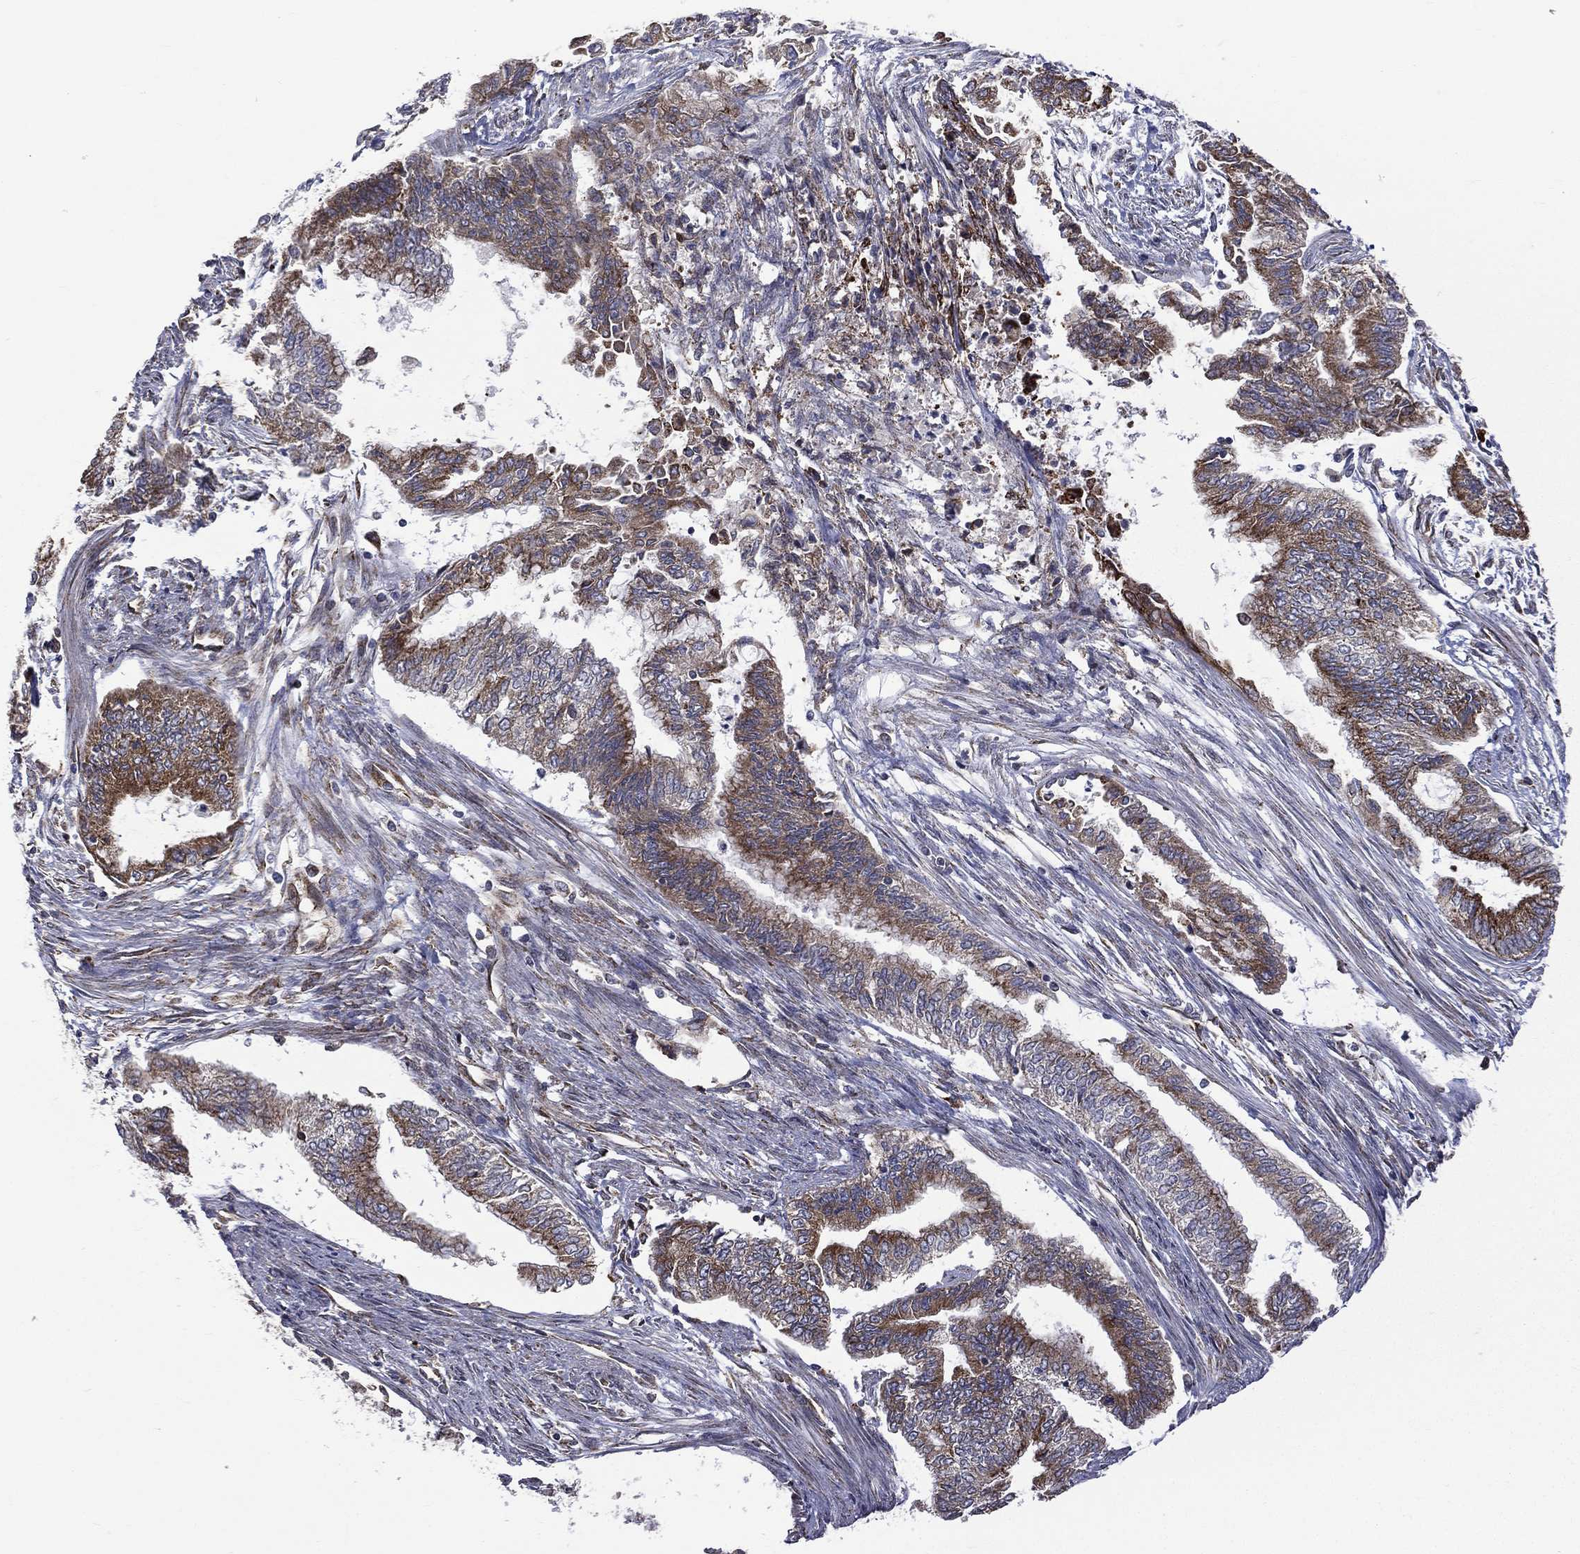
{"staining": {"intensity": "strong", "quantity": "<25%", "location": "cytoplasmic/membranous"}, "tissue": "endometrial cancer", "cell_type": "Tumor cells", "image_type": "cancer", "snomed": [{"axis": "morphology", "description": "Adenocarcinoma, NOS"}, {"axis": "topography", "description": "Endometrium"}], "caption": "Immunohistochemistry (IHC) staining of endometrial cancer (adenocarcinoma), which reveals medium levels of strong cytoplasmic/membranous expression in approximately <25% of tumor cells indicating strong cytoplasmic/membranous protein expression. The staining was performed using DAB (brown) for protein detection and nuclei were counterstained in hematoxylin (blue).", "gene": "C20orf96", "patient": {"sex": "female", "age": 65}}